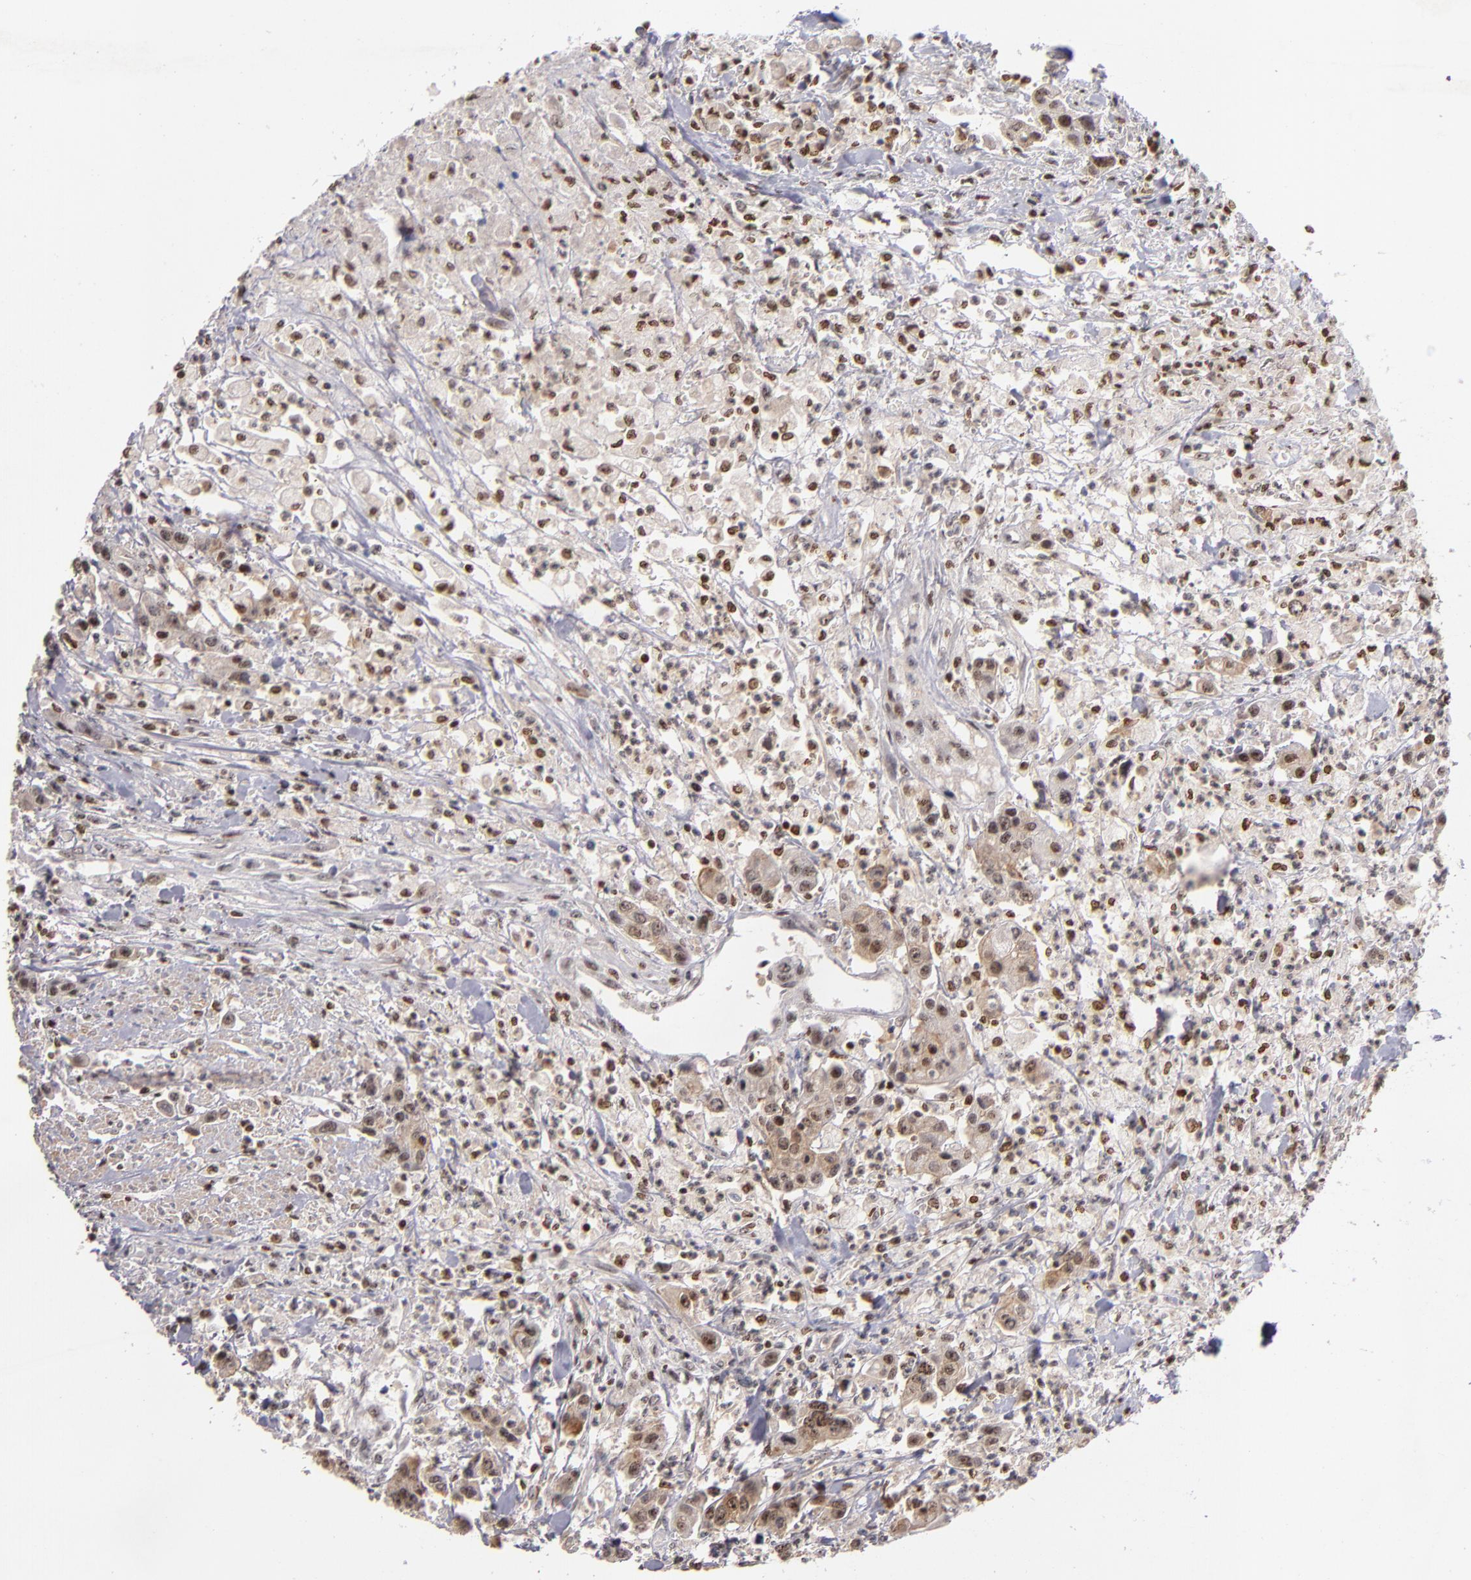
{"staining": {"intensity": "moderate", "quantity": ">75%", "location": "cytoplasmic/membranous,nuclear"}, "tissue": "urothelial cancer", "cell_type": "Tumor cells", "image_type": "cancer", "snomed": [{"axis": "morphology", "description": "Urothelial carcinoma, High grade"}, {"axis": "topography", "description": "Urinary bladder"}], "caption": "This micrograph exhibits immunohistochemistry staining of human high-grade urothelial carcinoma, with medium moderate cytoplasmic/membranous and nuclear expression in about >75% of tumor cells.", "gene": "PCNX4", "patient": {"sex": "male", "age": 86}}